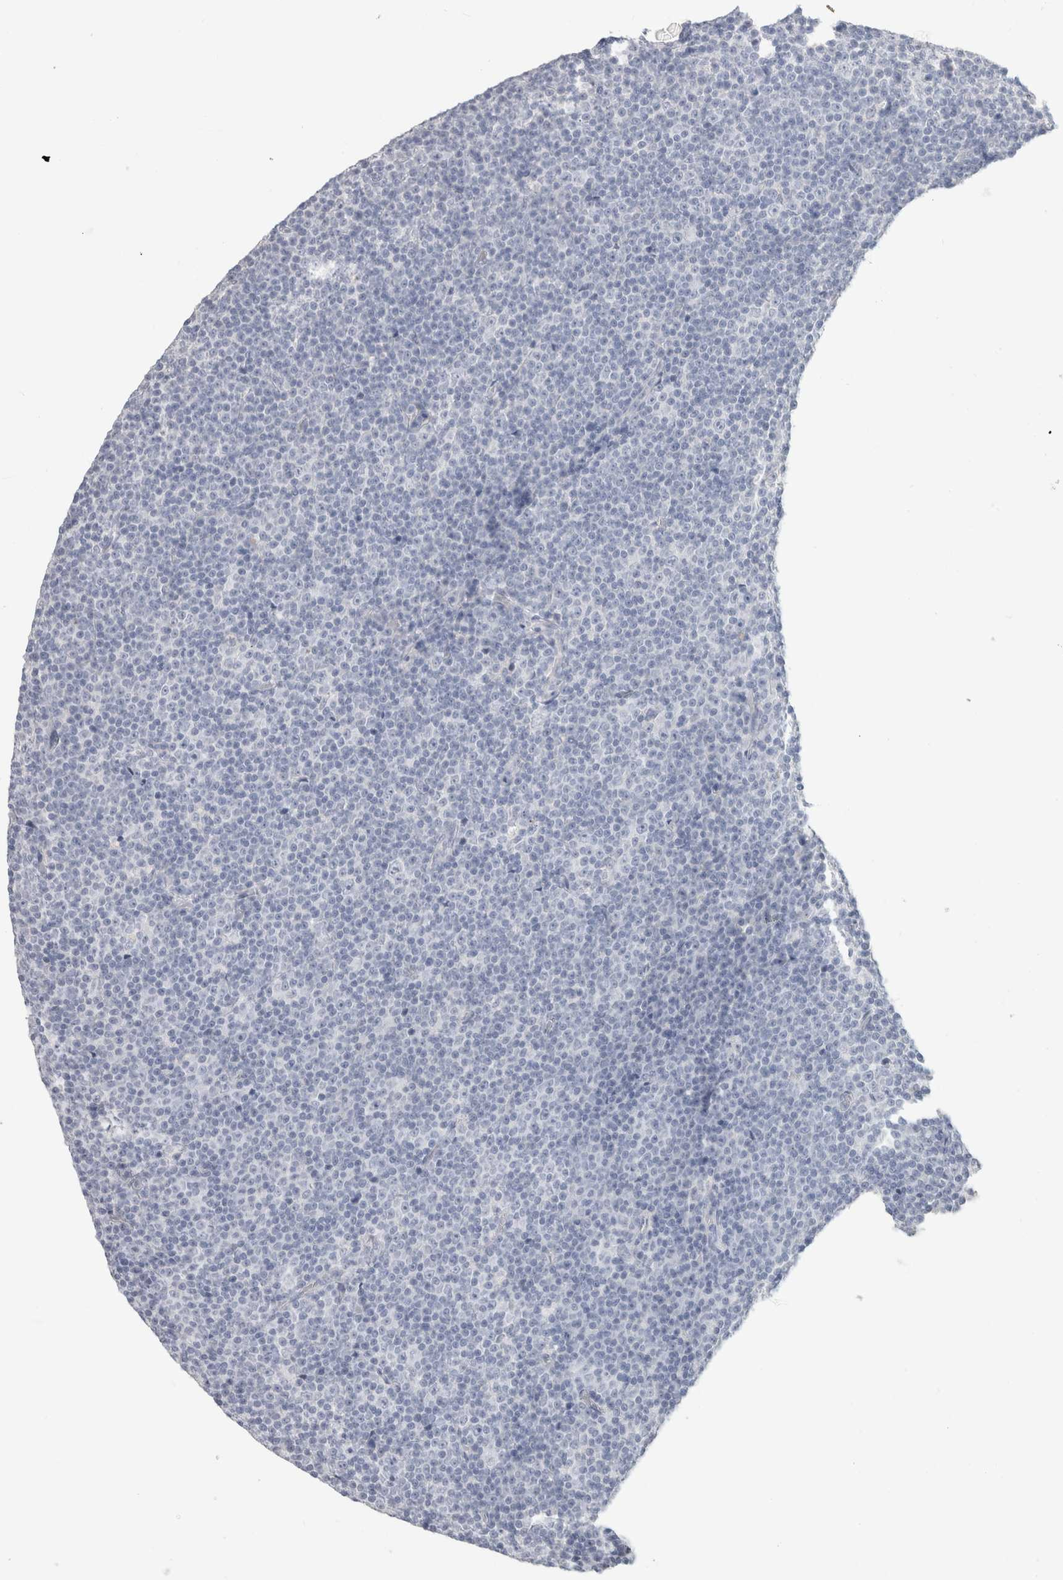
{"staining": {"intensity": "negative", "quantity": "none", "location": "none"}, "tissue": "lymphoma", "cell_type": "Tumor cells", "image_type": "cancer", "snomed": [{"axis": "morphology", "description": "Malignant lymphoma, non-Hodgkin's type, Low grade"}, {"axis": "topography", "description": "Lymph node"}], "caption": "Immunohistochemistry of human lymphoma exhibits no expression in tumor cells.", "gene": "SLC6A1", "patient": {"sex": "female", "age": 67}}